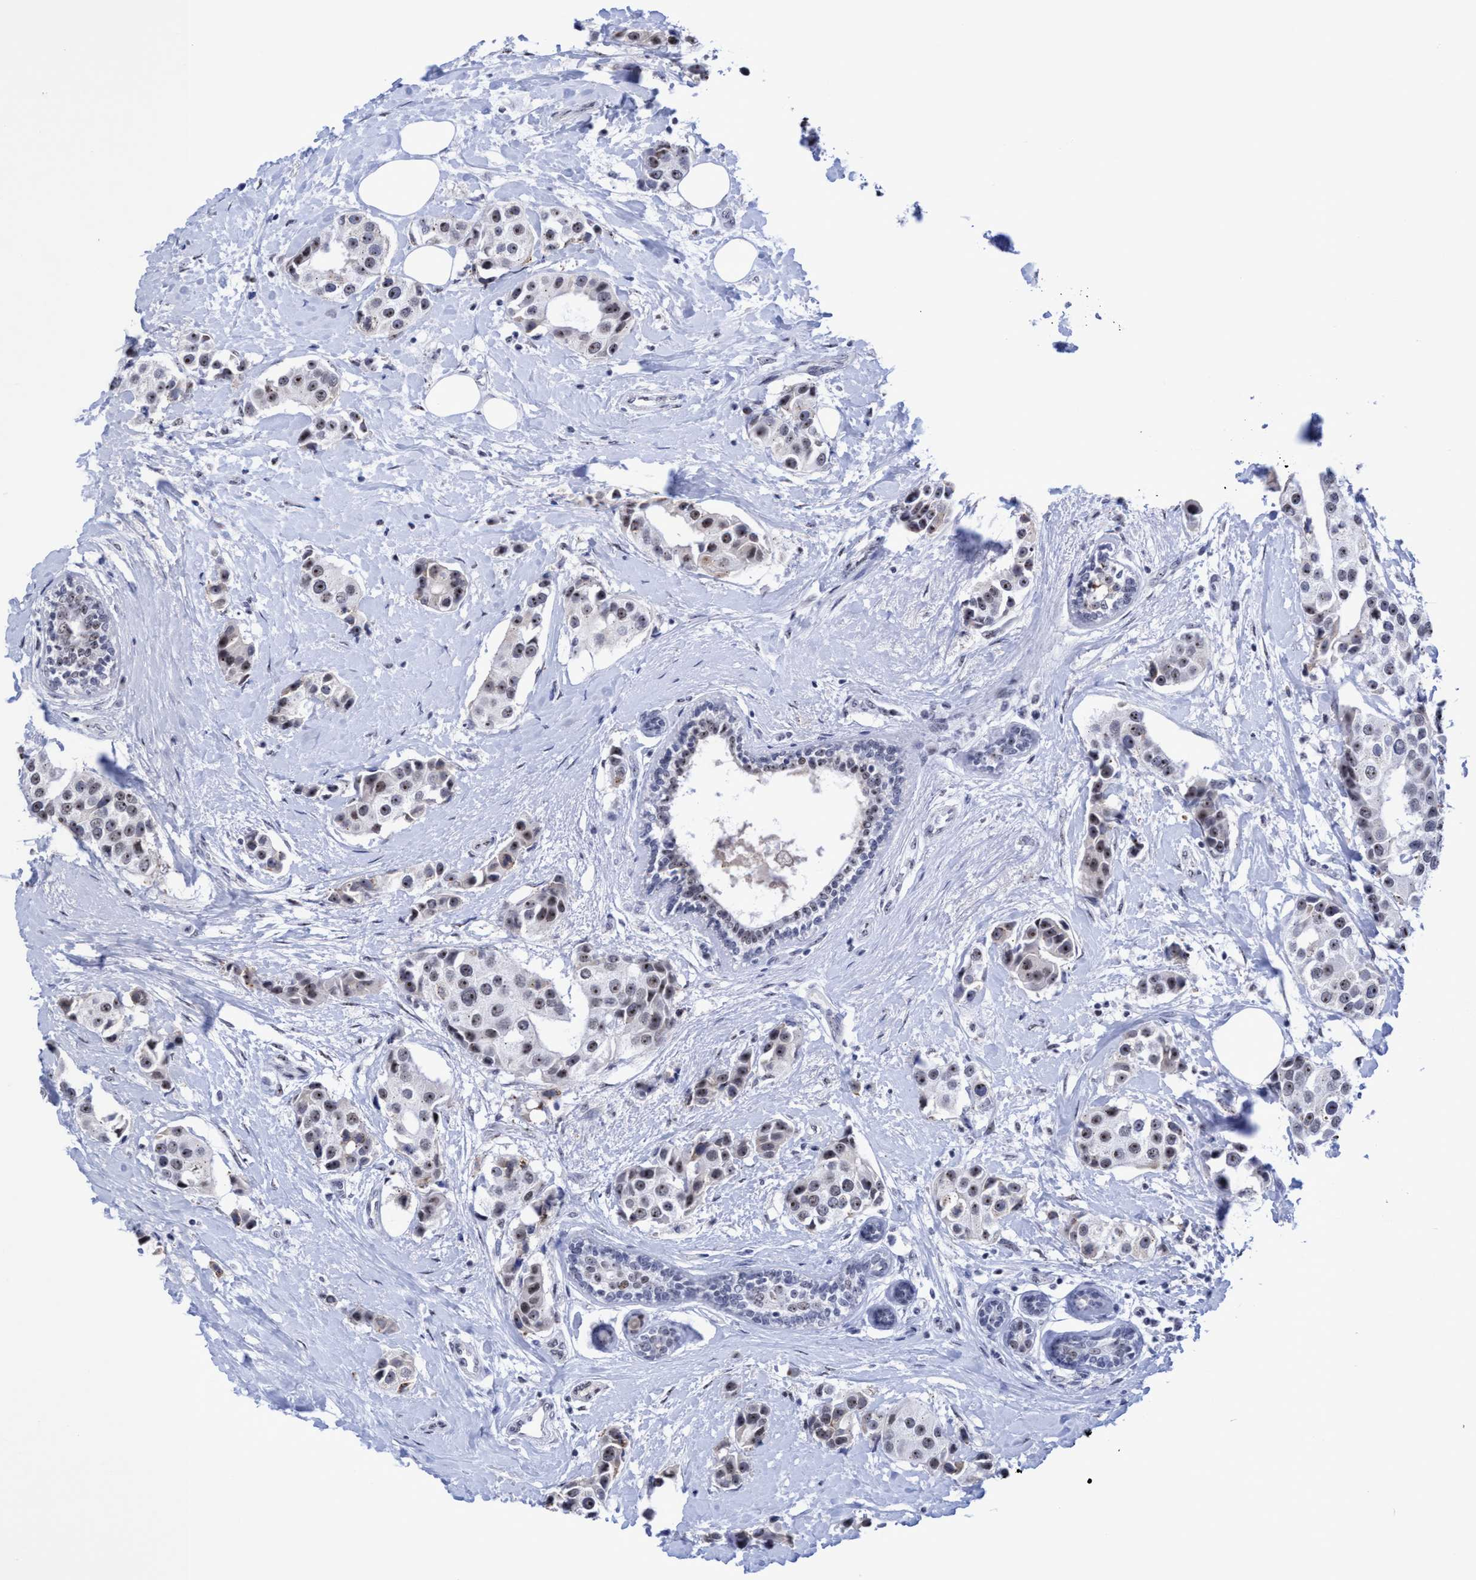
{"staining": {"intensity": "moderate", "quantity": "25%-75%", "location": "nuclear"}, "tissue": "breast cancer", "cell_type": "Tumor cells", "image_type": "cancer", "snomed": [{"axis": "morphology", "description": "Normal tissue, NOS"}, {"axis": "morphology", "description": "Duct carcinoma"}, {"axis": "topography", "description": "Breast"}], "caption": "Human breast cancer stained for a protein (brown) demonstrates moderate nuclear positive staining in about 25%-75% of tumor cells.", "gene": "EFCAB10", "patient": {"sex": "female", "age": 39}}